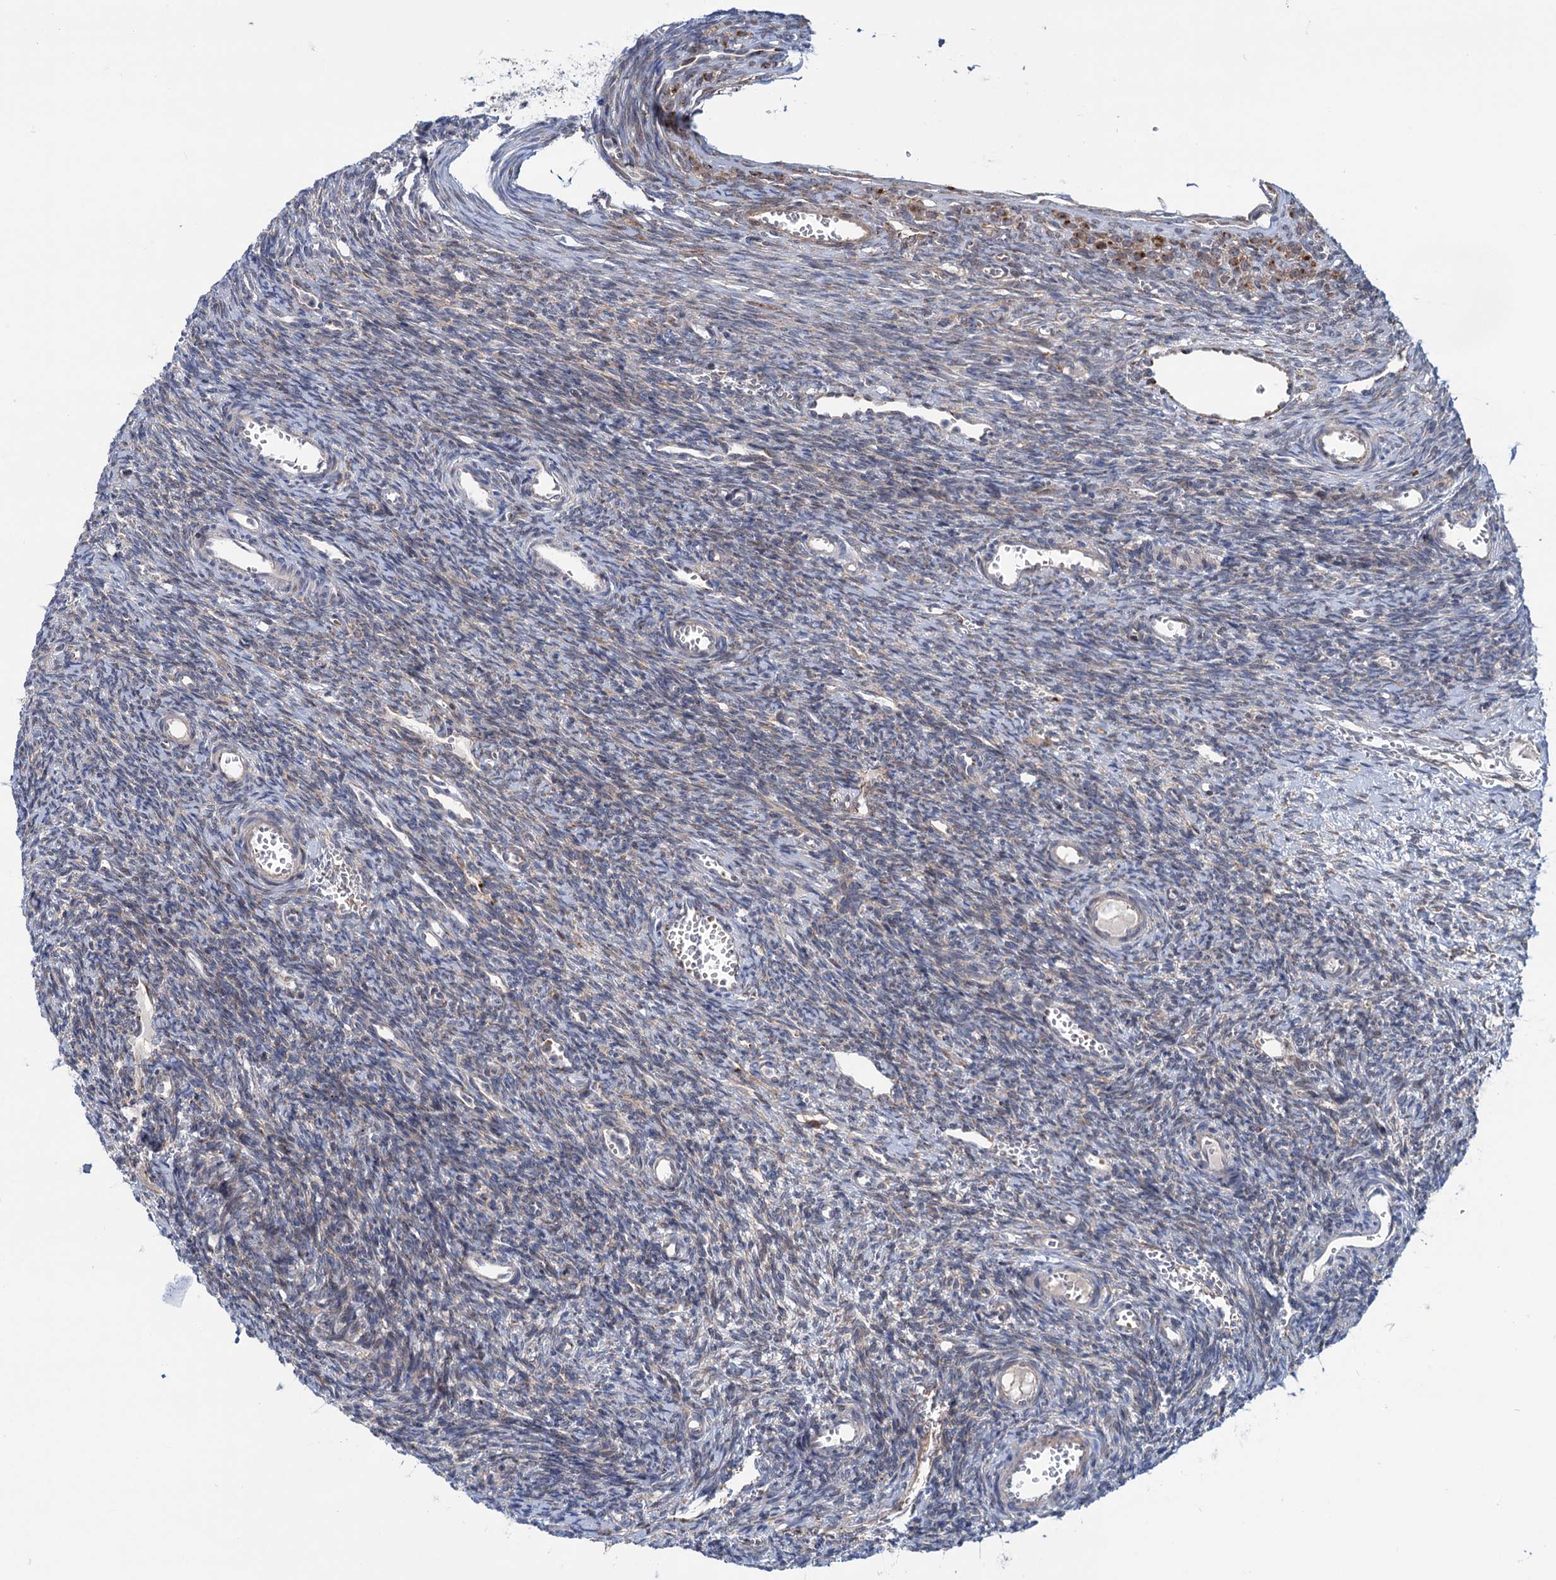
{"staining": {"intensity": "weak", "quantity": "25%-75%", "location": "cytoplasmic/membranous"}, "tissue": "ovary", "cell_type": "Ovarian stroma cells", "image_type": "normal", "snomed": [{"axis": "morphology", "description": "Normal tissue, NOS"}, {"axis": "topography", "description": "Ovary"}], "caption": "Normal ovary shows weak cytoplasmic/membranous staining in about 25%-75% of ovarian stroma cells, visualized by immunohistochemistry.", "gene": "ELP4", "patient": {"sex": "female", "age": 39}}